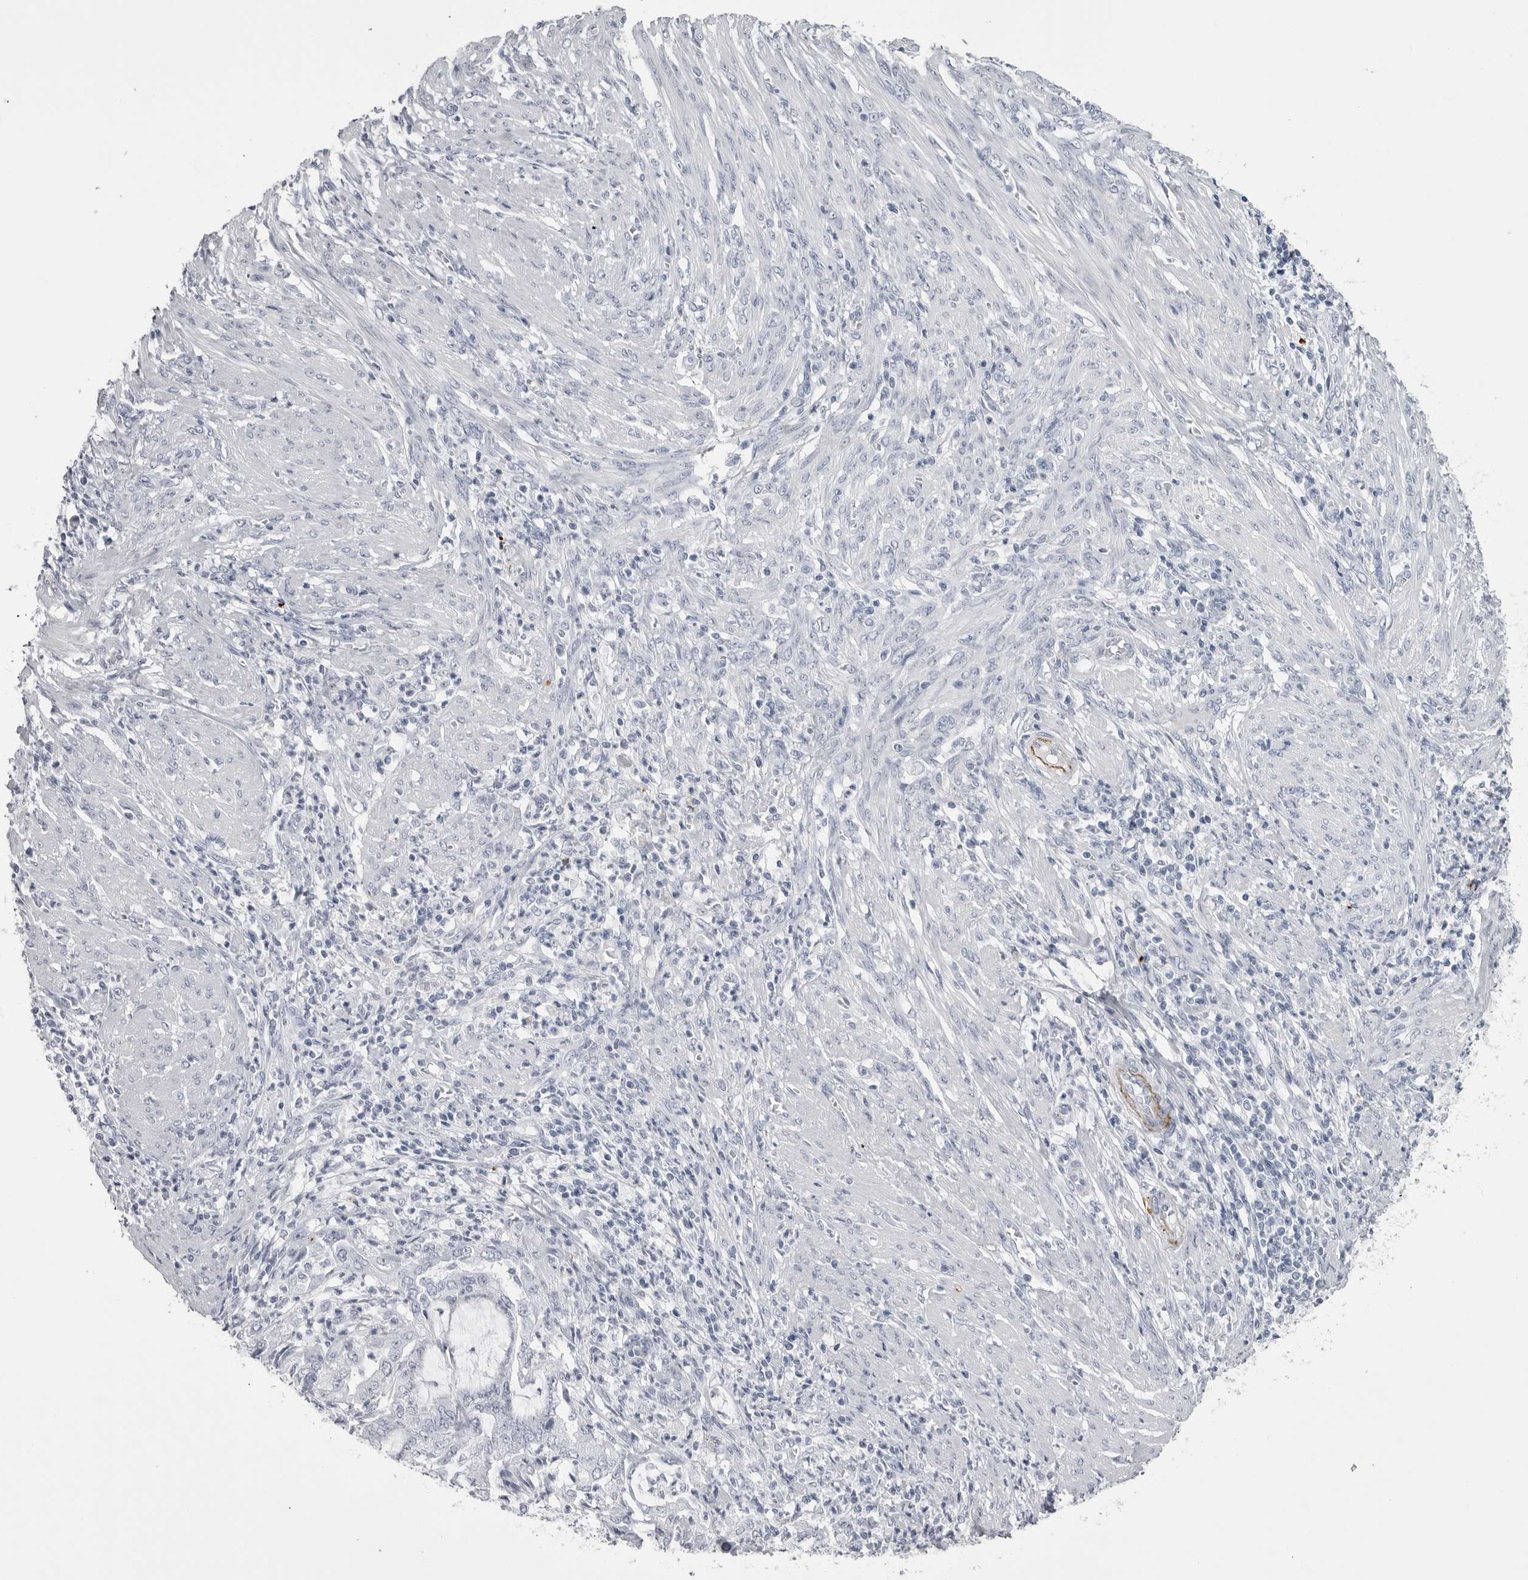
{"staining": {"intensity": "negative", "quantity": "none", "location": "none"}, "tissue": "endometrial cancer", "cell_type": "Tumor cells", "image_type": "cancer", "snomed": [{"axis": "morphology", "description": "Adenocarcinoma, NOS"}, {"axis": "topography", "description": "Endometrium"}], "caption": "There is no significant positivity in tumor cells of endometrial adenocarcinoma. (DAB (3,3'-diaminobenzidine) immunohistochemistry (IHC) visualized using brightfield microscopy, high magnification).", "gene": "COL26A1", "patient": {"sex": "female", "age": 51}}